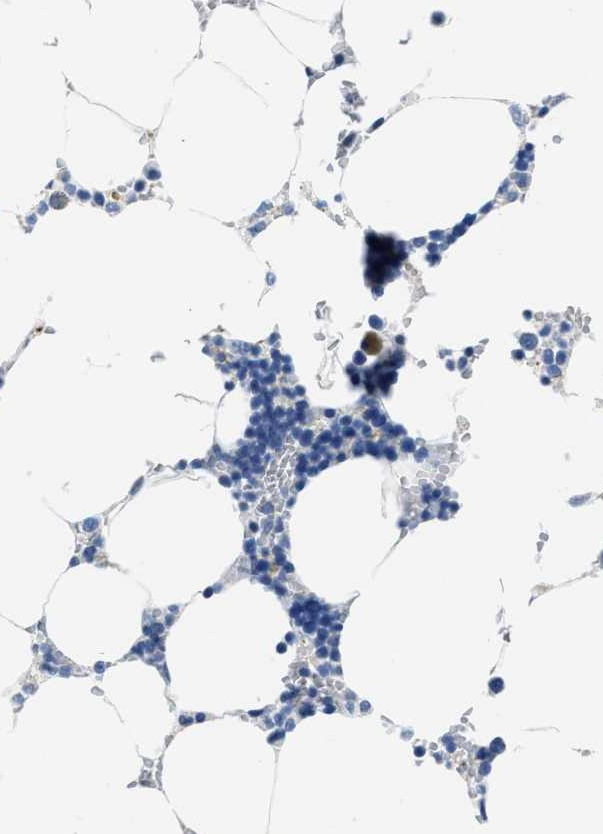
{"staining": {"intensity": "negative", "quantity": "none", "location": "none"}, "tissue": "bone marrow", "cell_type": "Hematopoietic cells", "image_type": "normal", "snomed": [{"axis": "morphology", "description": "Normal tissue, NOS"}, {"axis": "topography", "description": "Bone marrow"}], "caption": "Micrograph shows no protein positivity in hematopoietic cells of benign bone marrow. (DAB (3,3'-diaminobenzidine) immunohistochemistry (IHC) visualized using brightfield microscopy, high magnification).", "gene": "ASZ1", "patient": {"sex": "male", "age": 70}}